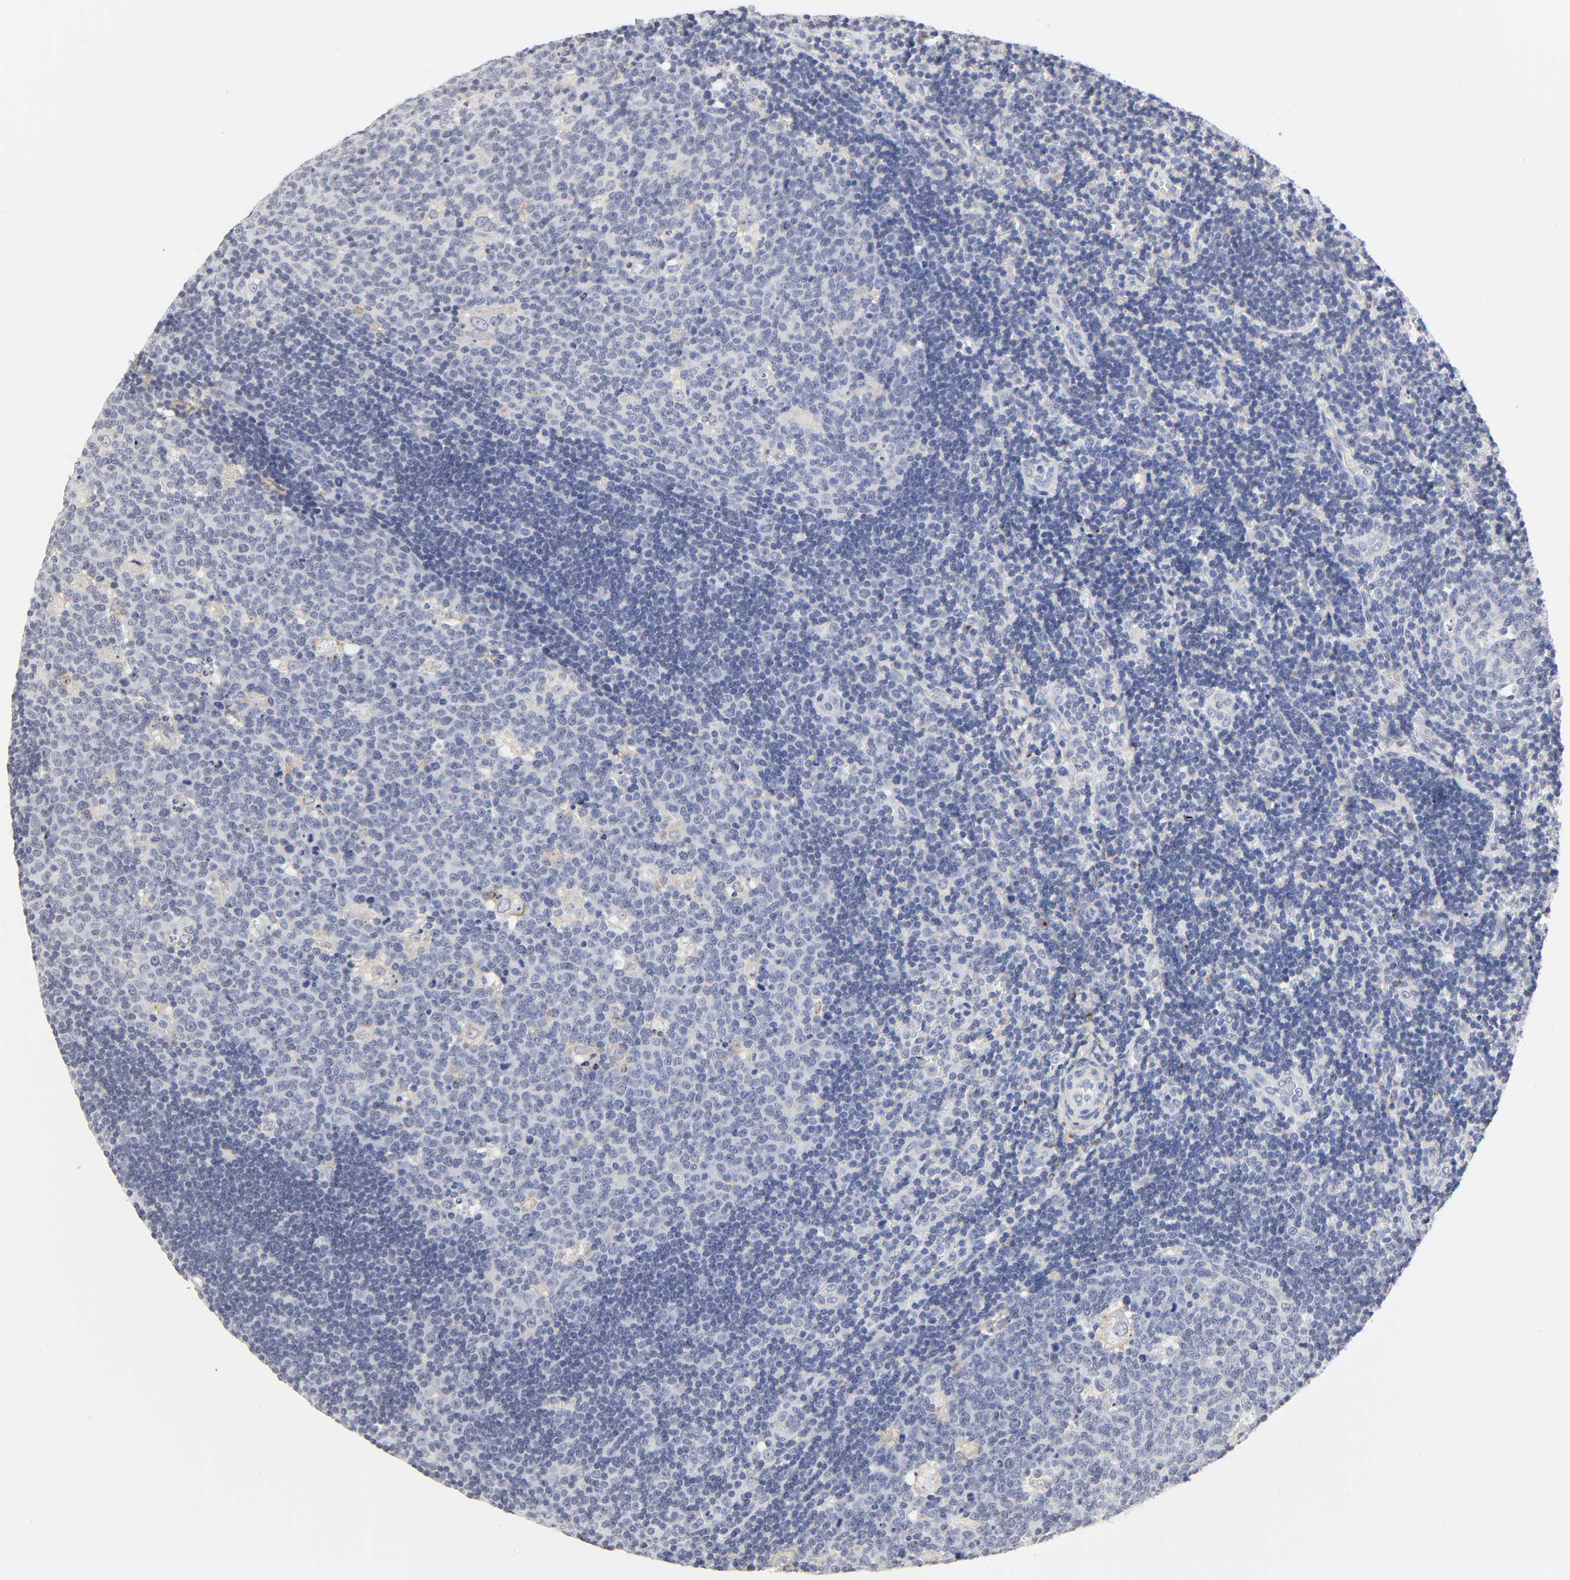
{"staining": {"intensity": "negative", "quantity": "none", "location": "none"}, "tissue": "lymph node", "cell_type": "Germinal center cells", "image_type": "normal", "snomed": [{"axis": "morphology", "description": "Normal tissue, NOS"}, {"axis": "topography", "description": "Lymph node"}, {"axis": "topography", "description": "Salivary gland"}], "caption": "IHC image of normal human lymph node stained for a protein (brown), which displays no staining in germinal center cells. (Brightfield microscopy of DAB (3,3'-diaminobenzidine) immunohistochemistry (IHC) at high magnification).", "gene": "LRP1", "patient": {"sex": "male", "age": 8}}